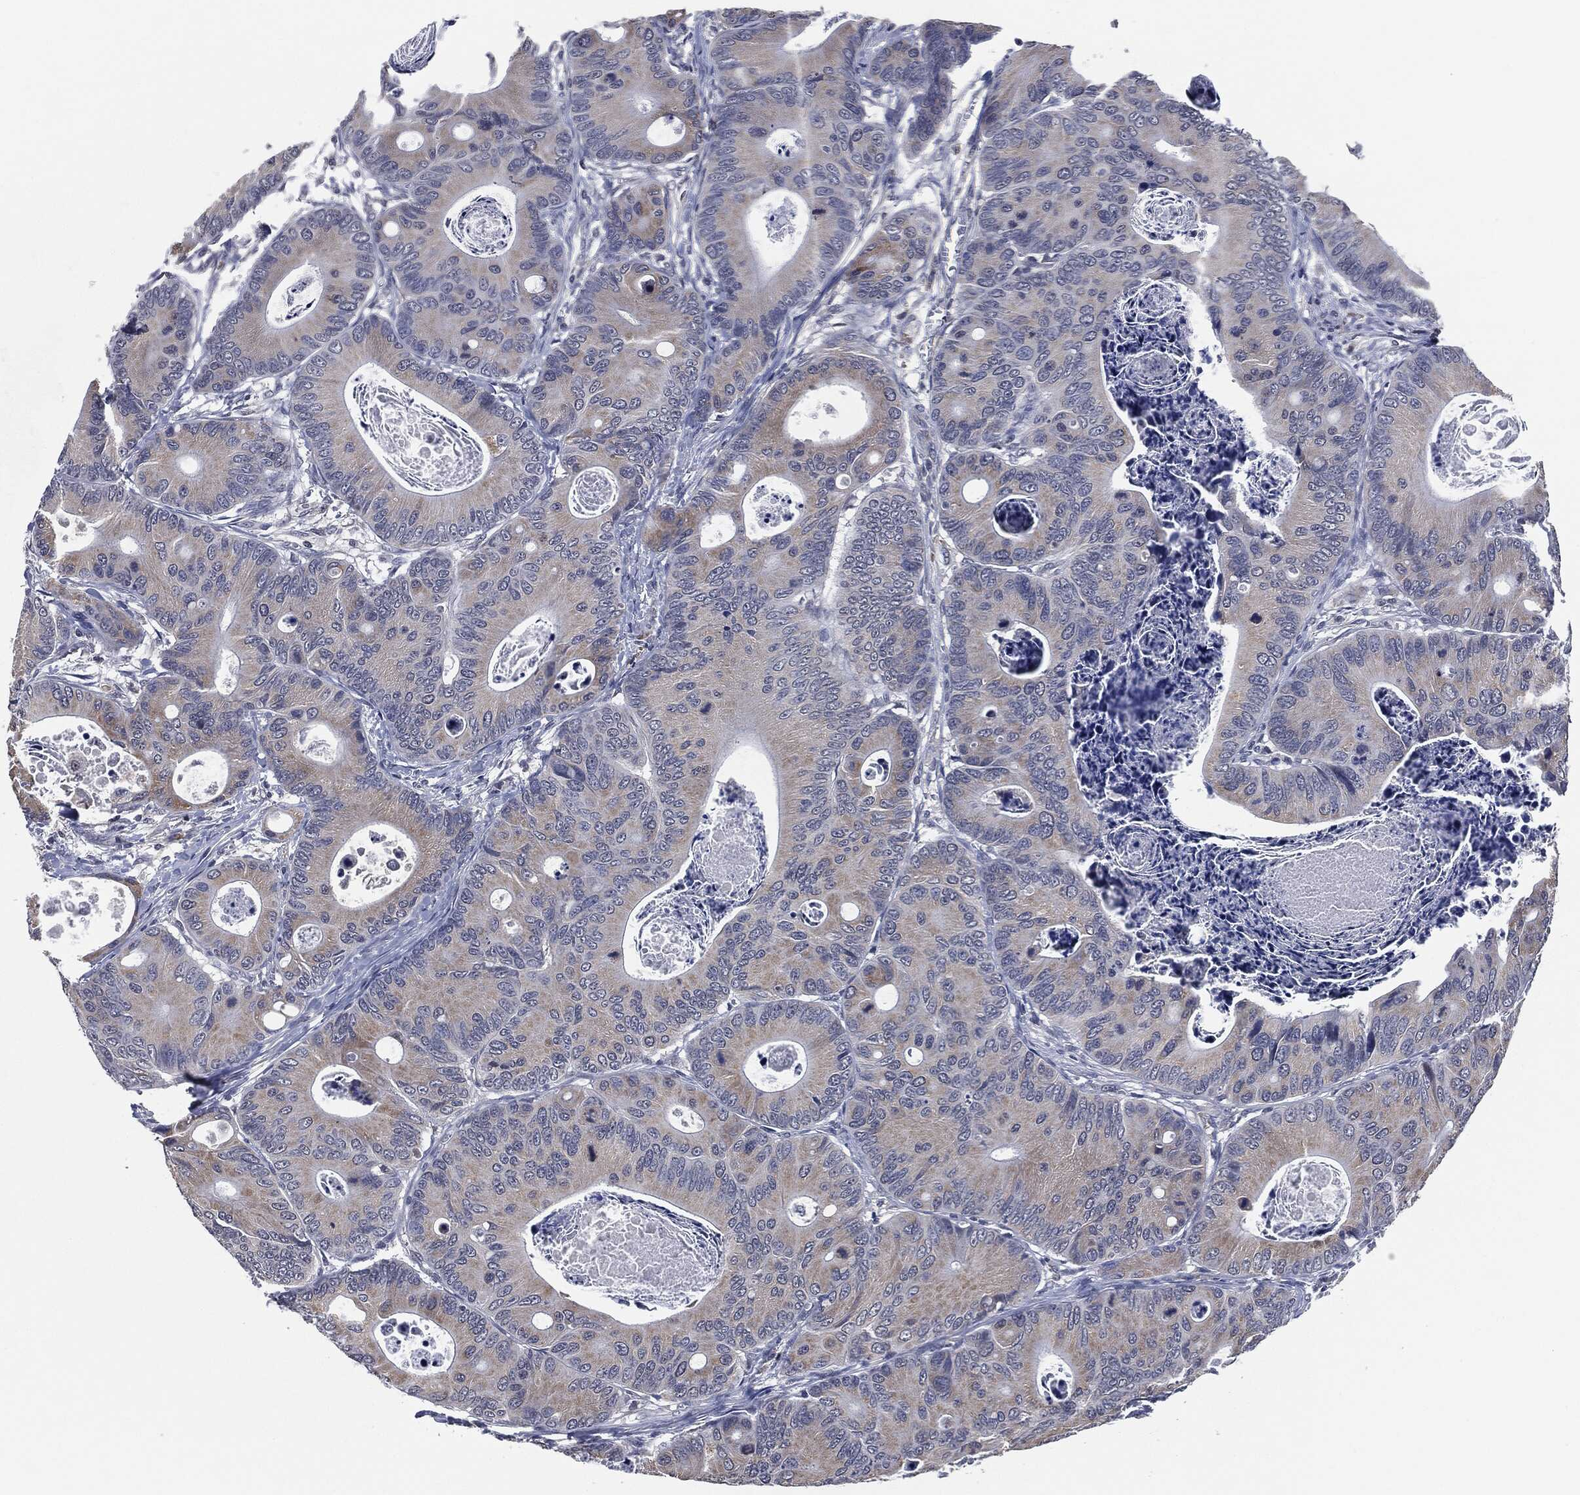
{"staining": {"intensity": "weak", "quantity": "25%-75%", "location": "cytoplasmic/membranous"}, "tissue": "colorectal cancer", "cell_type": "Tumor cells", "image_type": "cancer", "snomed": [{"axis": "morphology", "description": "Adenocarcinoma, NOS"}, {"axis": "topography", "description": "Colon"}], "caption": "Colorectal adenocarcinoma was stained to show a protein in brown. There is low levels of weak cytoplasmic/membranous expression in approximately 25%-75% of tumor cells.", "gene": "IL2RG", "patient": {"sex": "female", "age": 78}}